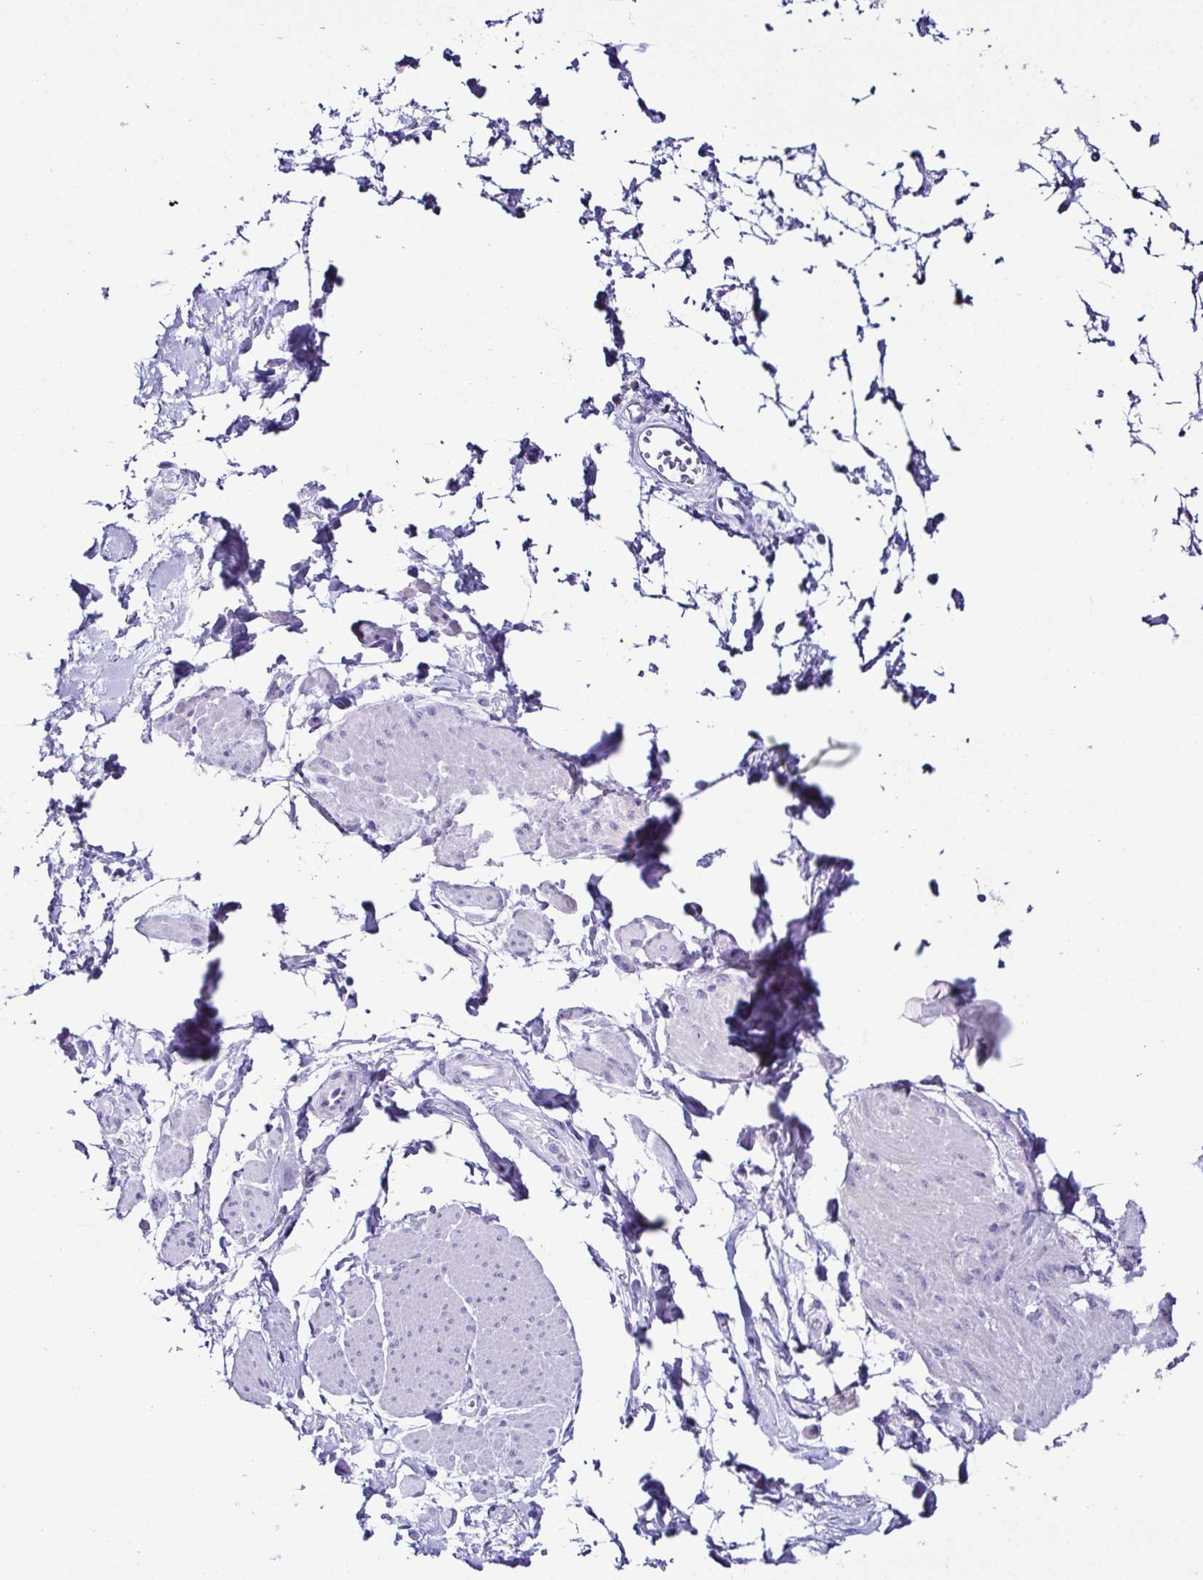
{"staining": {"intensity": "negative", "quantity": "none", "location": "none"}, "tissue": "adipose tissue", "cell_type": "Adipocytes", "image_type": "normal", "snomed": [{"axis": "morphology", "description": "Normal tissue, NOS"}, {"axis": "topography", "description": "Urinary bladder"}, {"axis": "topography", "description": "Peripheral nerve tissue"}], "caption": "High magnification brightfield microscopy of normal adipose tissue stained with DAB (3,3'-diaminobenzidine) (brown) and counterstained with hematoxylin (blue): adipocytes show no significant expression. Nuclei are stained in blue.", "gene": "SRL", "patient": {"sex": "female", "age": 60}}